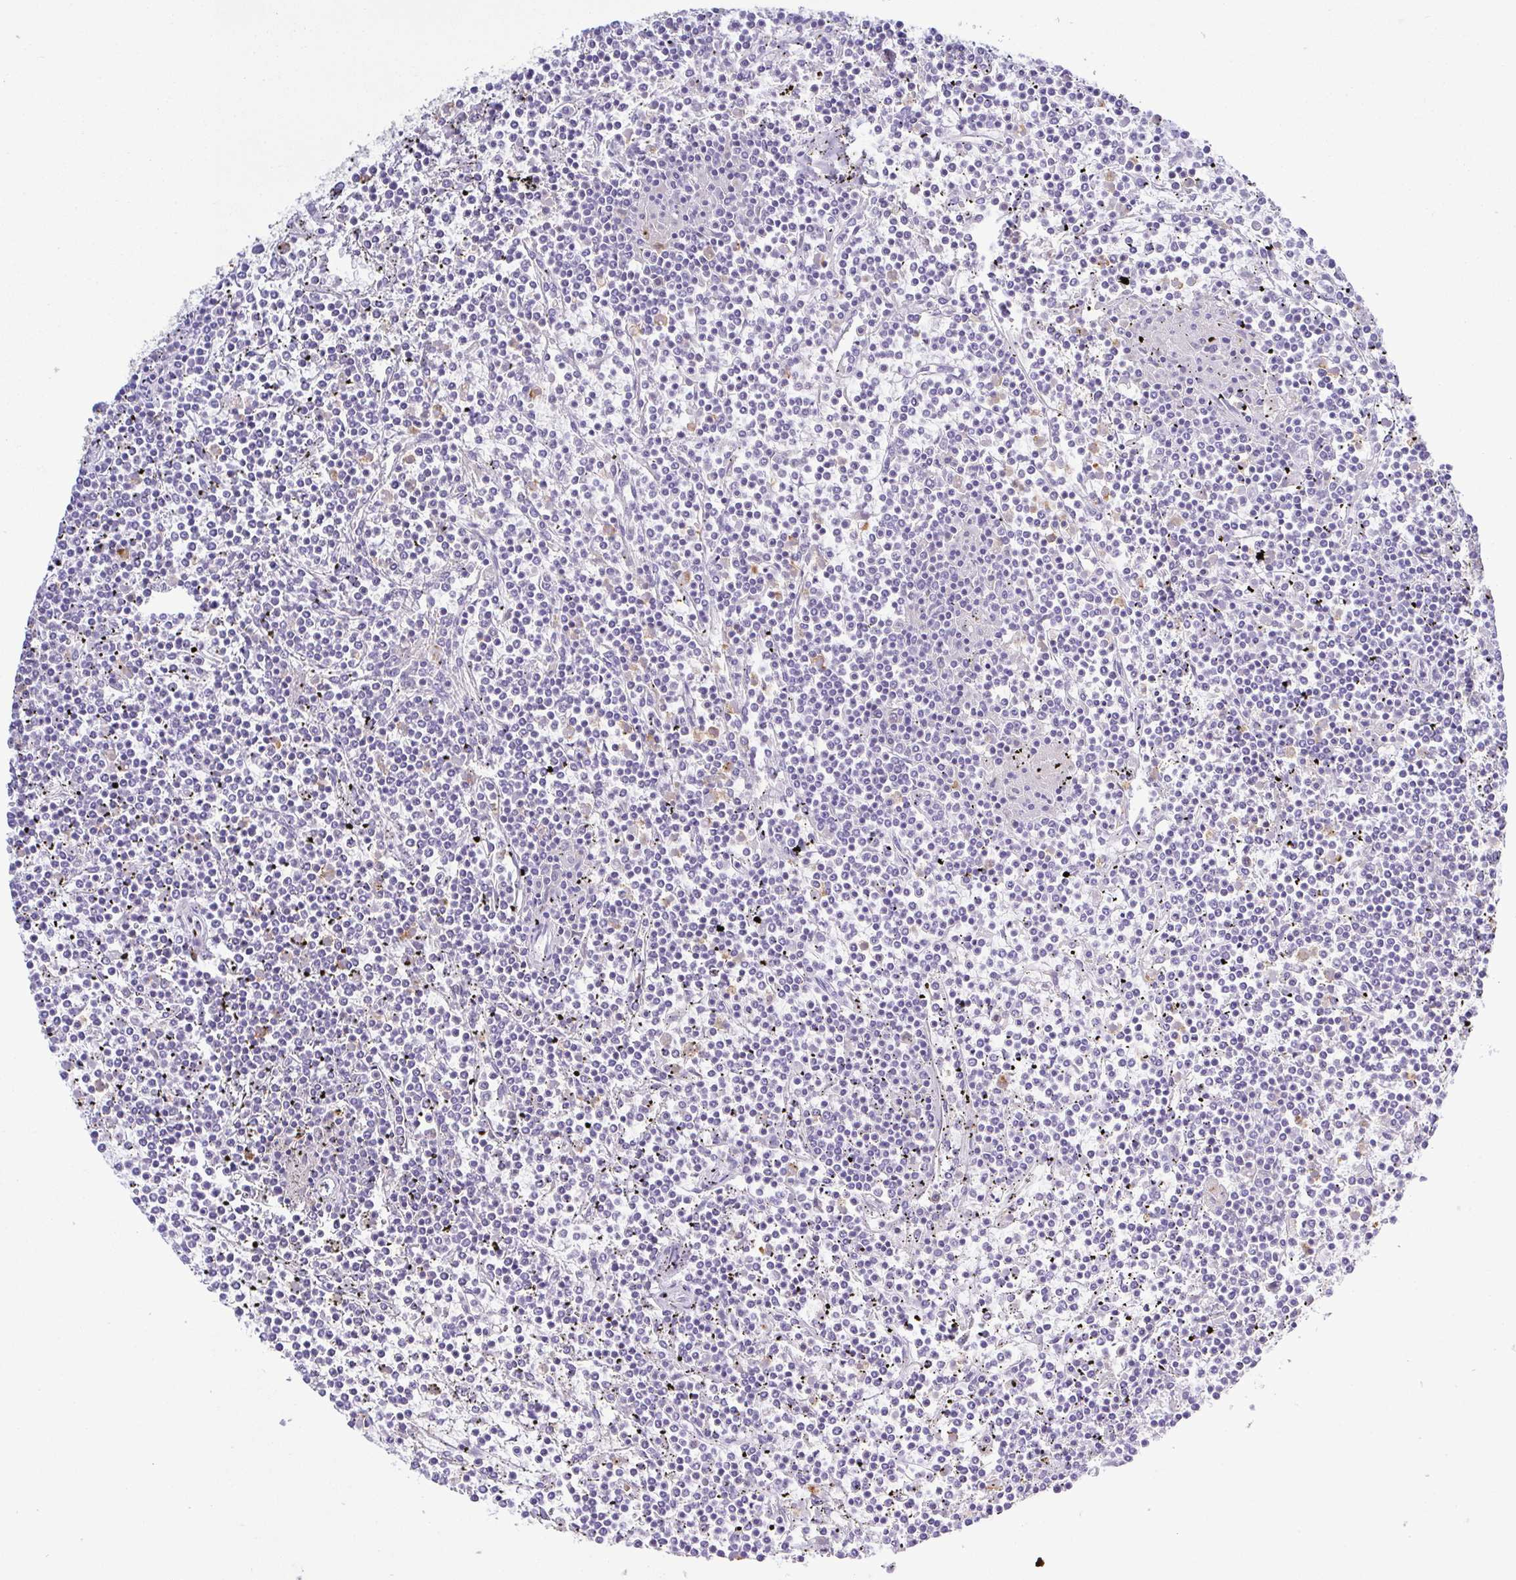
{"staining": {"intensity": "negative", "quantity": "none", "location": "none"}, "tissue": "lymphoma", "cell_type": "Tumor cells", "image_type": "cancer", "snomed": [{"axis": "morphology", "description": "Malignant lymphoma, non-Hodgkin's type, Low grade"}, {"axis": "topography", "description": "Spleen"}], "caption": "IHC photomicrograph of neoplastic tissue: human malignant lymphoma, non-Hodgkin's type (low-grade) stained with DAB reveals no significant protein expression in tumor cells.", "gene": "PGLYRP1", "patient": {"sex": "female", "age": 19}}